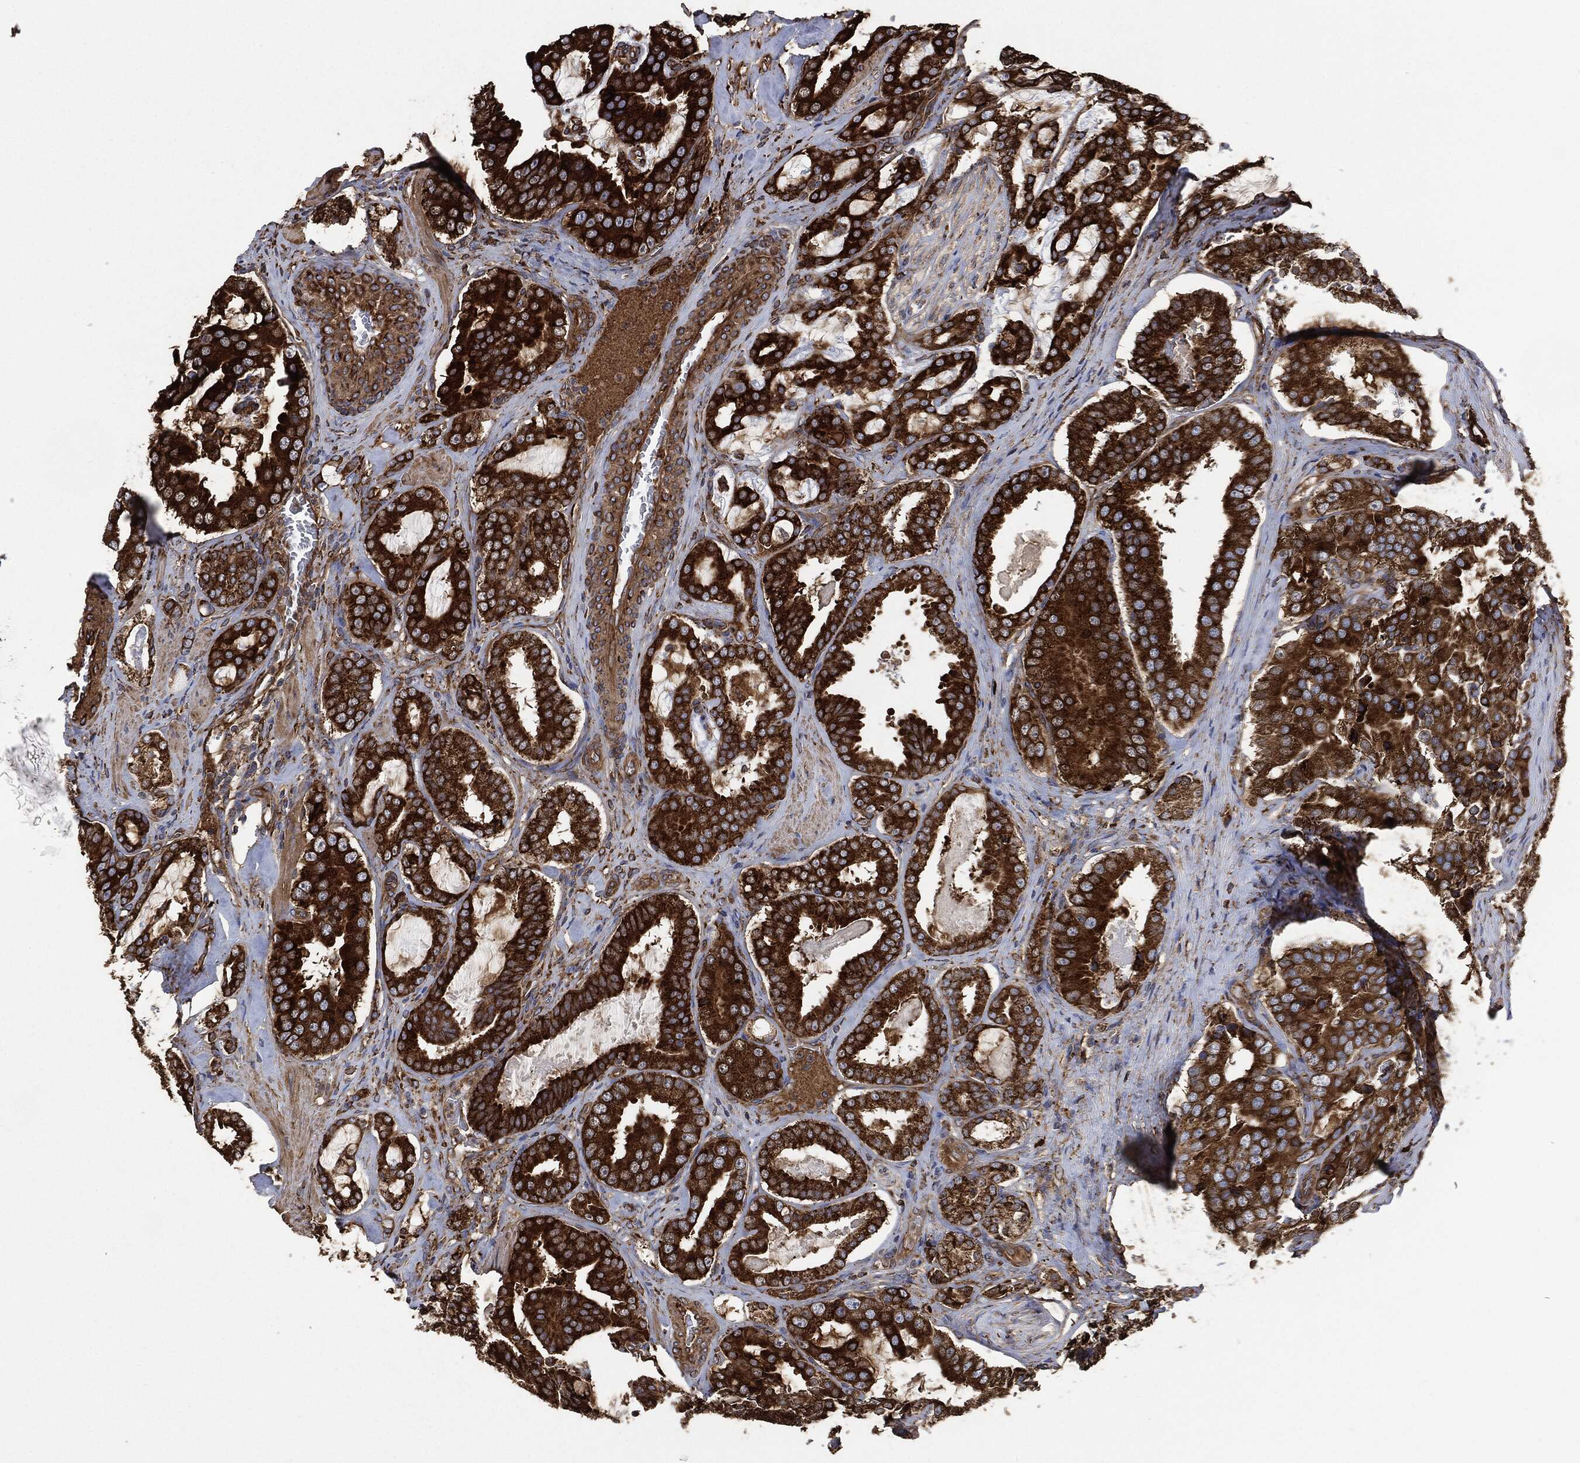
{"staining": {"intensity": "strong", "quantity": ">75%", "location": "cytoplasmic/membranous"}, "tissue": "prostate cancer", "cell_type": "Tumor cells", "image_type": "cancer", "snomed": [{"axis": "morphology", "description": "Adenocarcinoma, NOS"}, {"axis": "topography", "description": "Prostate"}], "caption": "Protein expression analysis of human prostate cancer reveals strong cytoplasmic/membranous expression in about >75% of tumor cells.", "gene": "AMFR", "patient": {"sex": "male", "age": 67}}